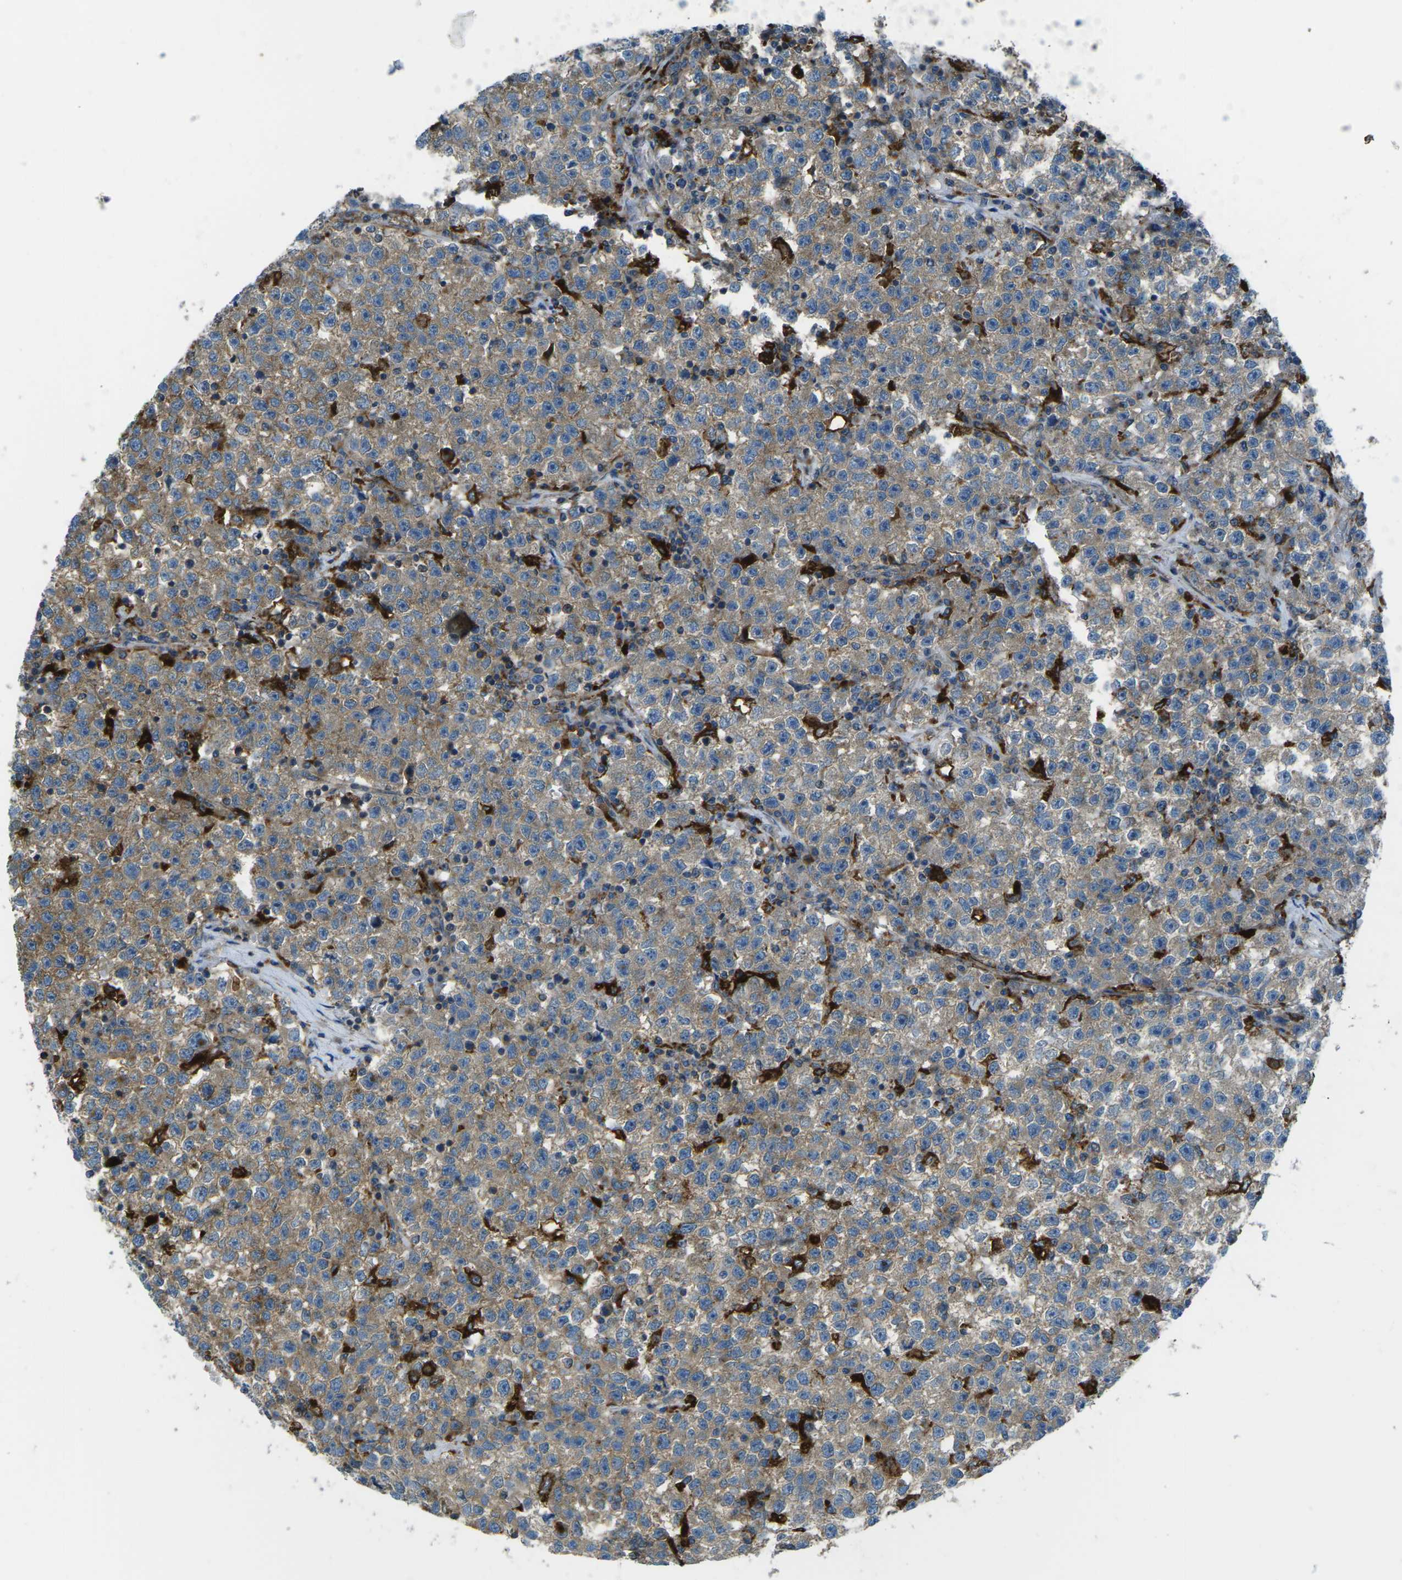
{"staining": {"intensity": "moderate", "quantity": ">75%", "location": "cytoplasmic/membranous"}, "tissue": "testis cancer", "cell_type": "Tumor cells", "image_type": "cancer", "snomed": [{"axis": "morphology", "description": "Seminoma, NOS"}, {"axis": "topography", "description": "Testis"}], "caption": "A photomicrograph of testis cancer (seminoma) stained for a protein reveals moderate cytoplasmic/membranous brown staining in tumor cells.", "gene": "CDK17", "patient": {"sex": "male", "age": 22}}